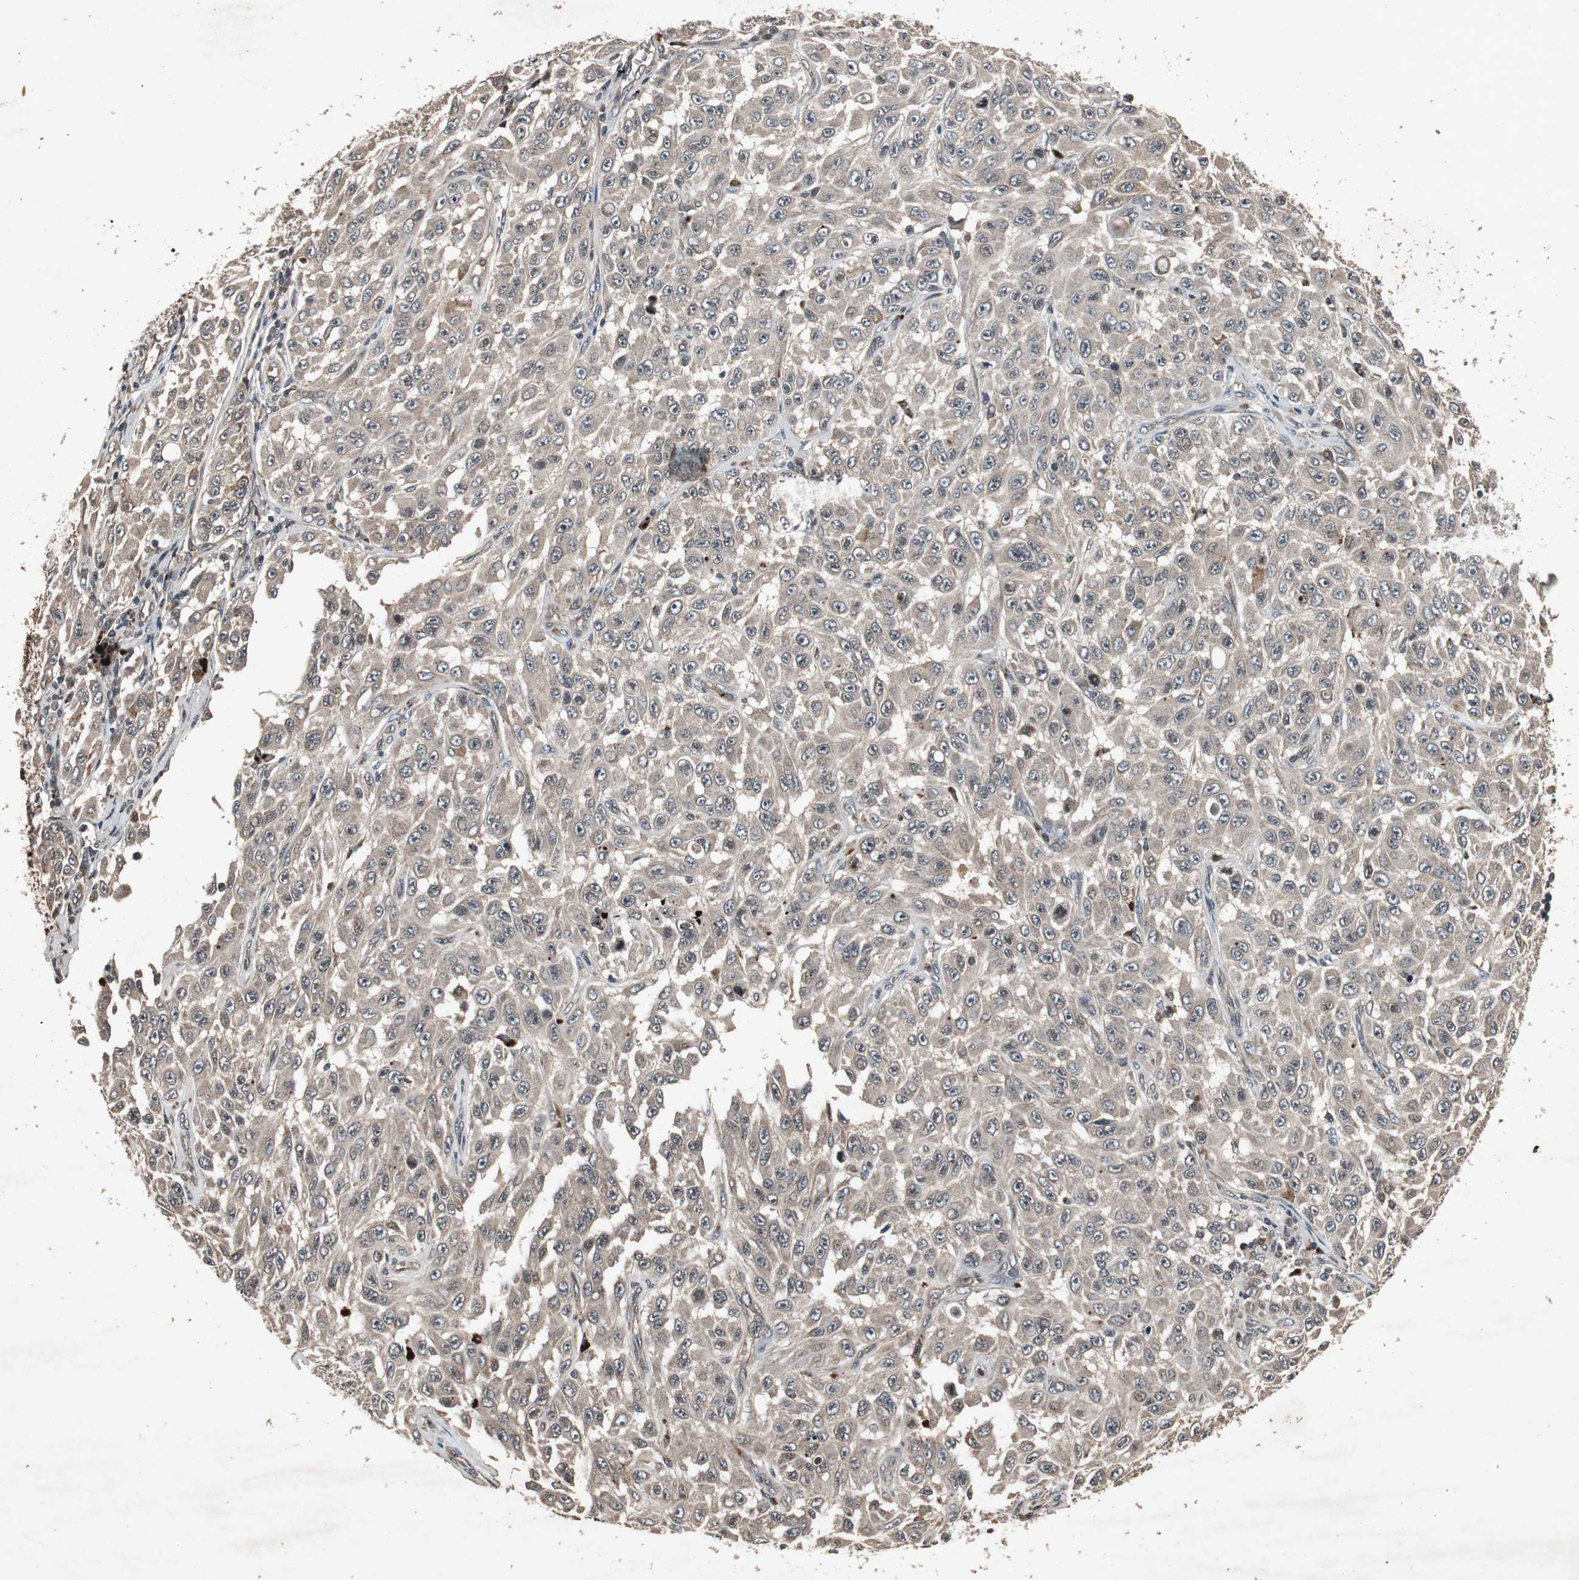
{"staining": {"intensity": "weak", "quantity": ">75%", "location": "cytoplasmic/membranous"}, "tissue": "melanoma", "cell_type": "Tumor cells", "image_type": "cancer", "snomed": [{"axis": "morphology", "description": "Malignant melanoma, NOS"}, {"axis": "topography", "description": "Skin"}], "caption": "Immunohistochemistry (IHC) histopathology image of neoplastic tissue: malignant melanoma stained using IHC exhibits low levels of weak protein expression localized specifically in the cytoplasmic/membranous of tumor cells, appearing as a cytoplasmic/membranous brown color.", "gene": "SLIT2", "patient": {"sex": "male", "age": 30}}